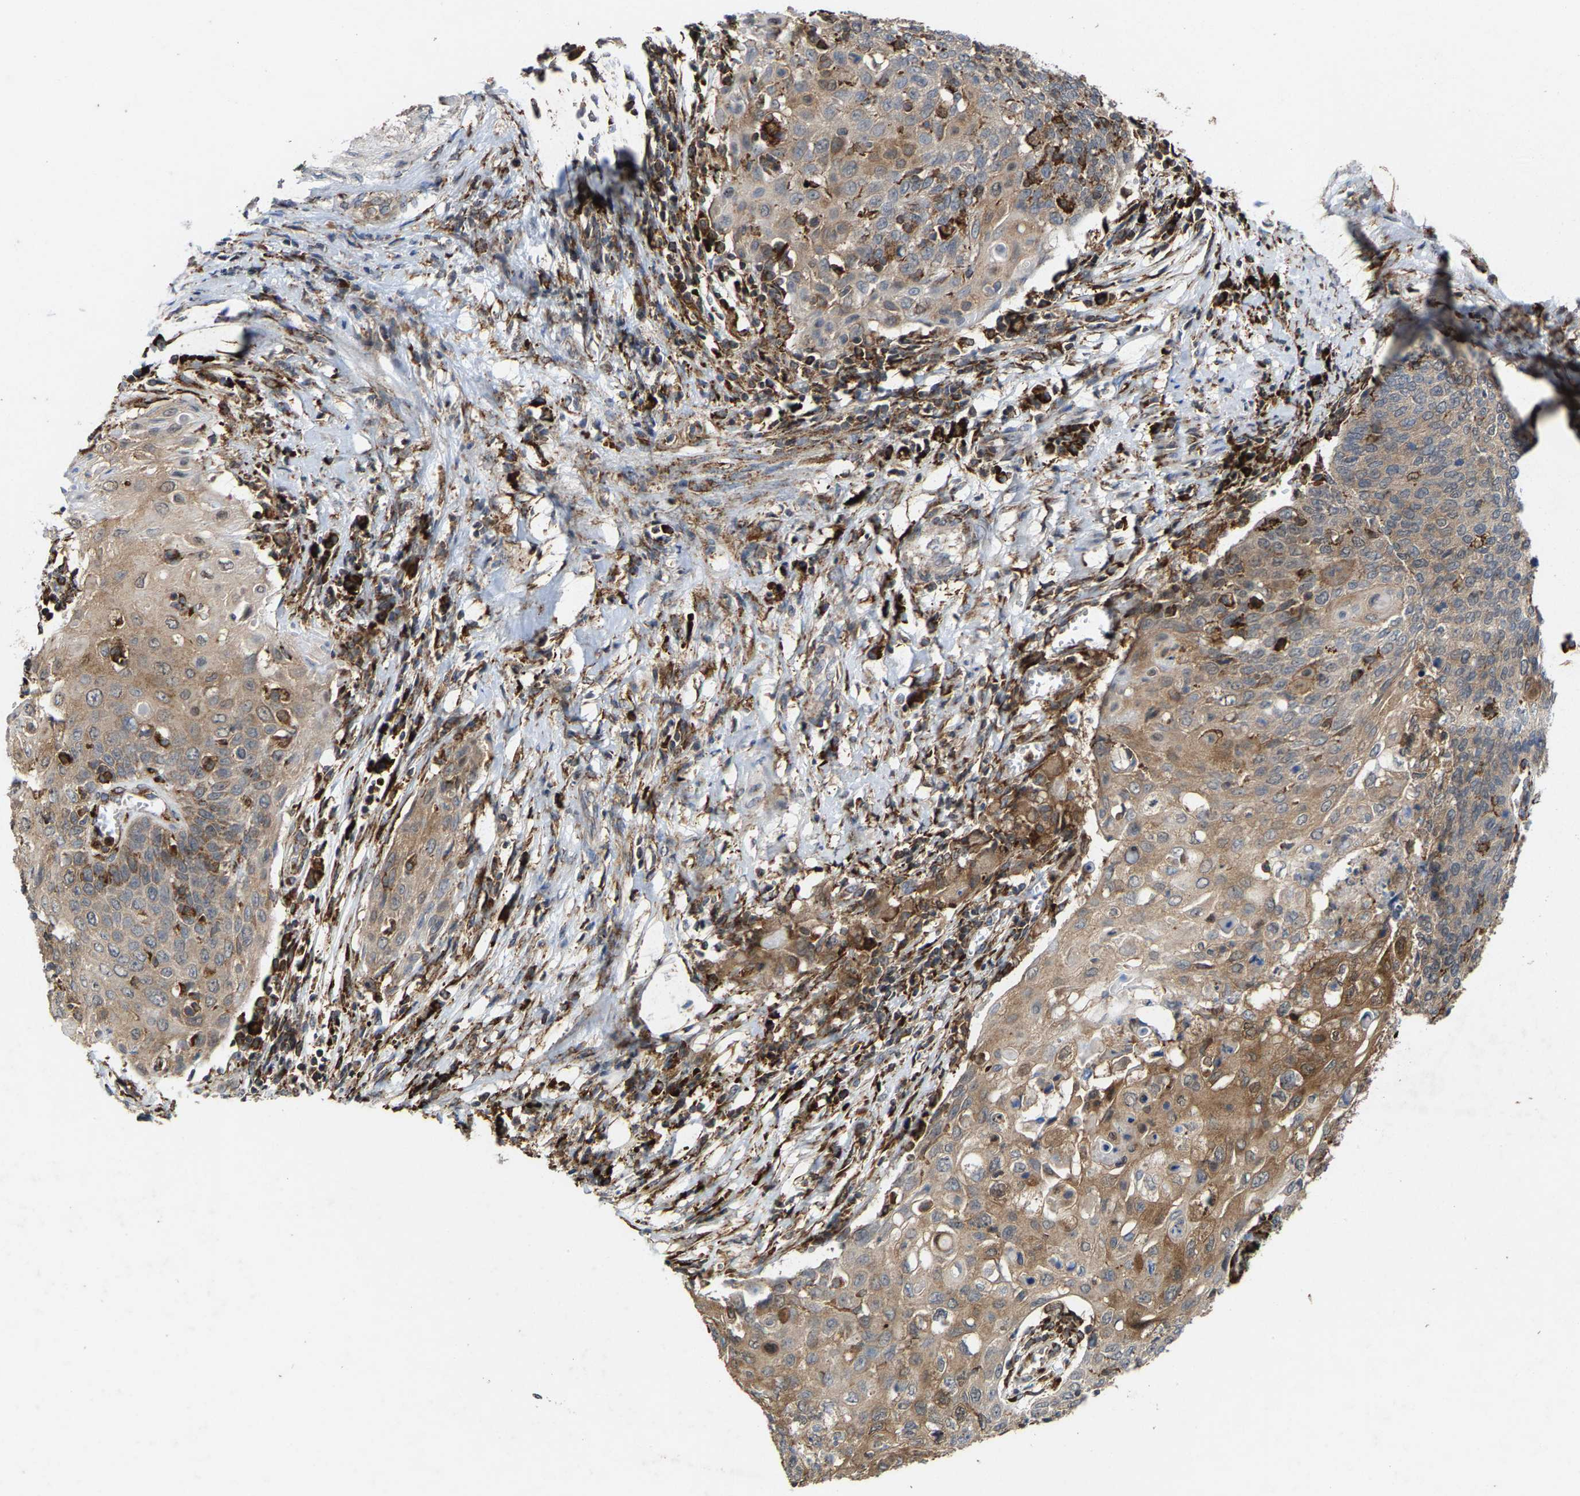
{"staining": {"intensity": "weak", "quantity": "<25%", "location": "cytoplasmic/membranous"}, "tissue": "cervical cancer", "cell_type": "Tumor cells", "image_type": "cancer", "snomed": [{"axis": "morphology", "description": "Squamous cell carcinoma, NOS"}, {"axis": "topography", "description": "Cervix"}], "caption": "Protein analysis of cervical cancer (squamous cell carcinoma) reveals no significant staining in tumor cells.", "gene": "FGD3", "patient": {"sex": "female", "age": 39}}